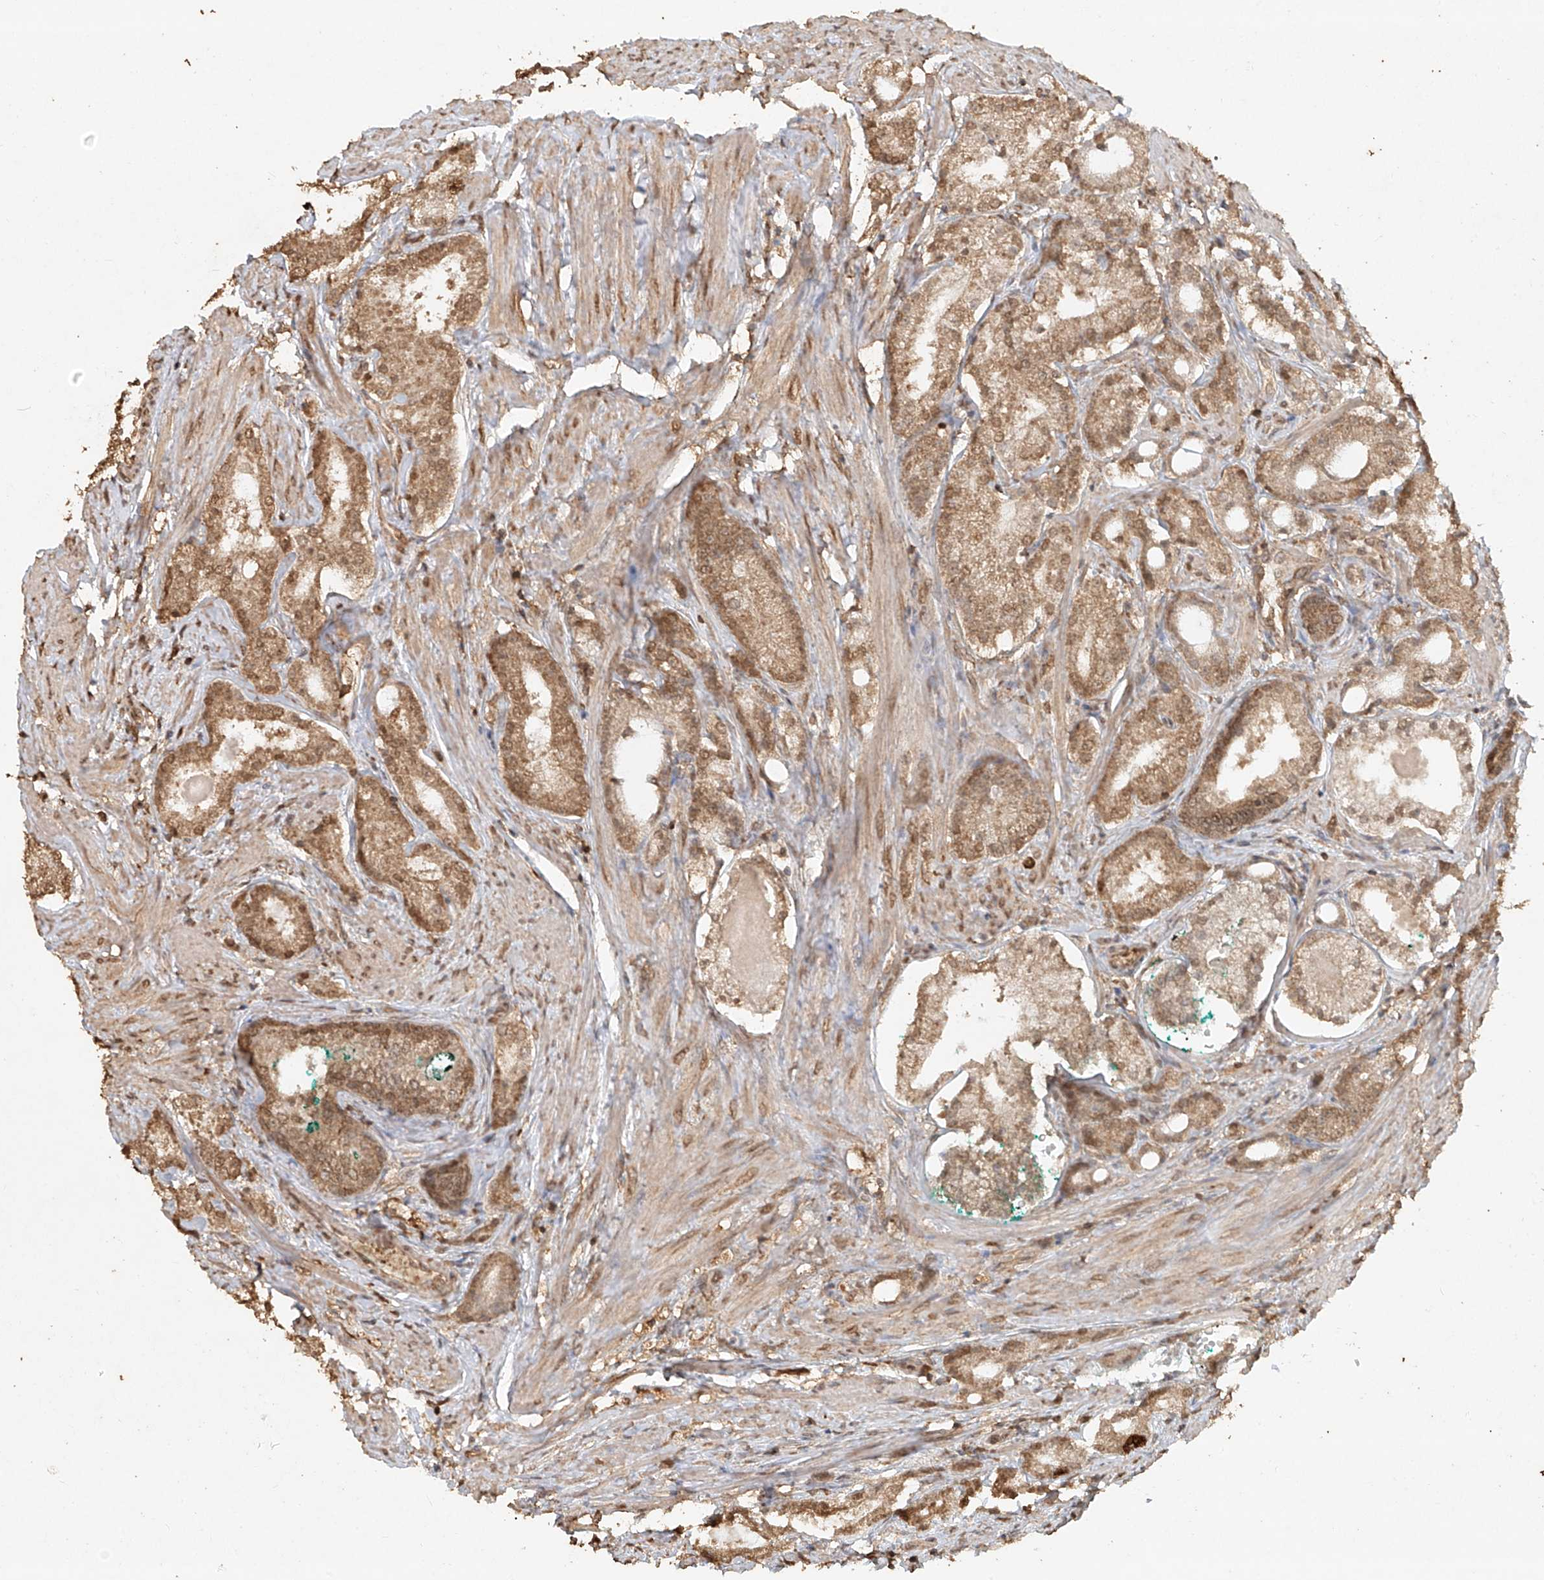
{"staining": {"intensity": "moderate", "quantity": ">75%", "location": "cytoplasmic/membranous,nuclear"}, "tissue": "prostate cancer", "cell_type": "Tumor cells", "image_type": "cancer", "snomed": [{"axis": "morphology", "description": "Adenocarcinoma, Low grade"}, {"axis": "topography", "description": "Prostate"}], "caption": "Moderate cytoplasmic/membranous and nuclear expression for a protein is present in approximately >75% of tumor cells of prostate low-grade adenocarcinoma using immunohistochemistry.", "gene": "TIGAR", "patient": {"sex": "male", "age": 63}}